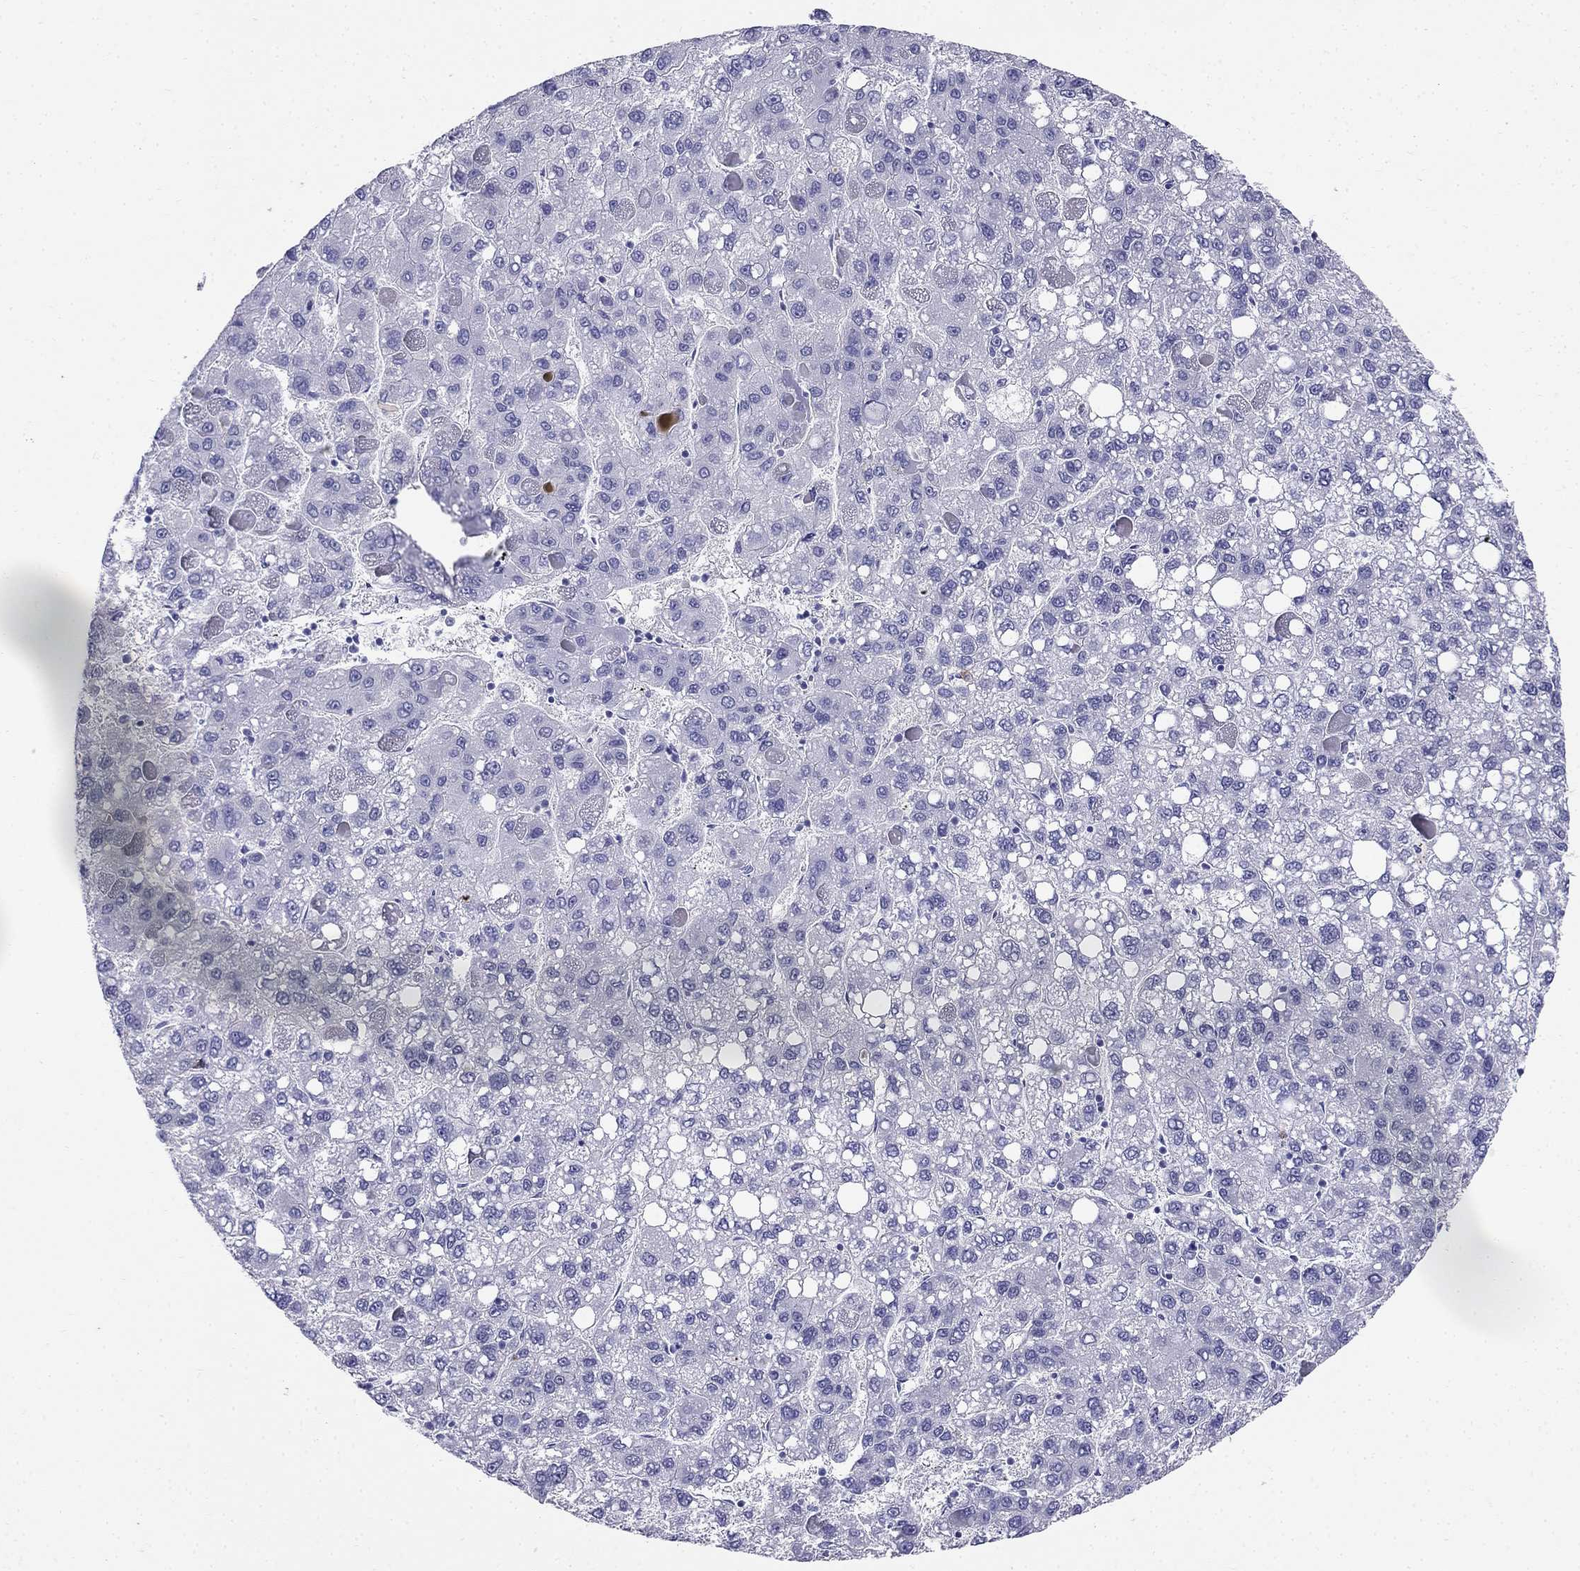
{"staining": {"intensity": "negative", "quantity": "none", "location": "none"}, "tissue": "liver cancer", "cell_type": "Tumor cells", "image_type": "cancer", "snomed": [{"axis": "morphology", "description": "Carcinoma, Hepatocellular, NOS"}, {"axis": "topography", "description": "Liver"}], "caption": "Tumor cells are negative for brown protein staining in hepatocellular carcinoma (liver).", "gene": "PPP1R36", "patient": {"sex": "female", "age": 82}}